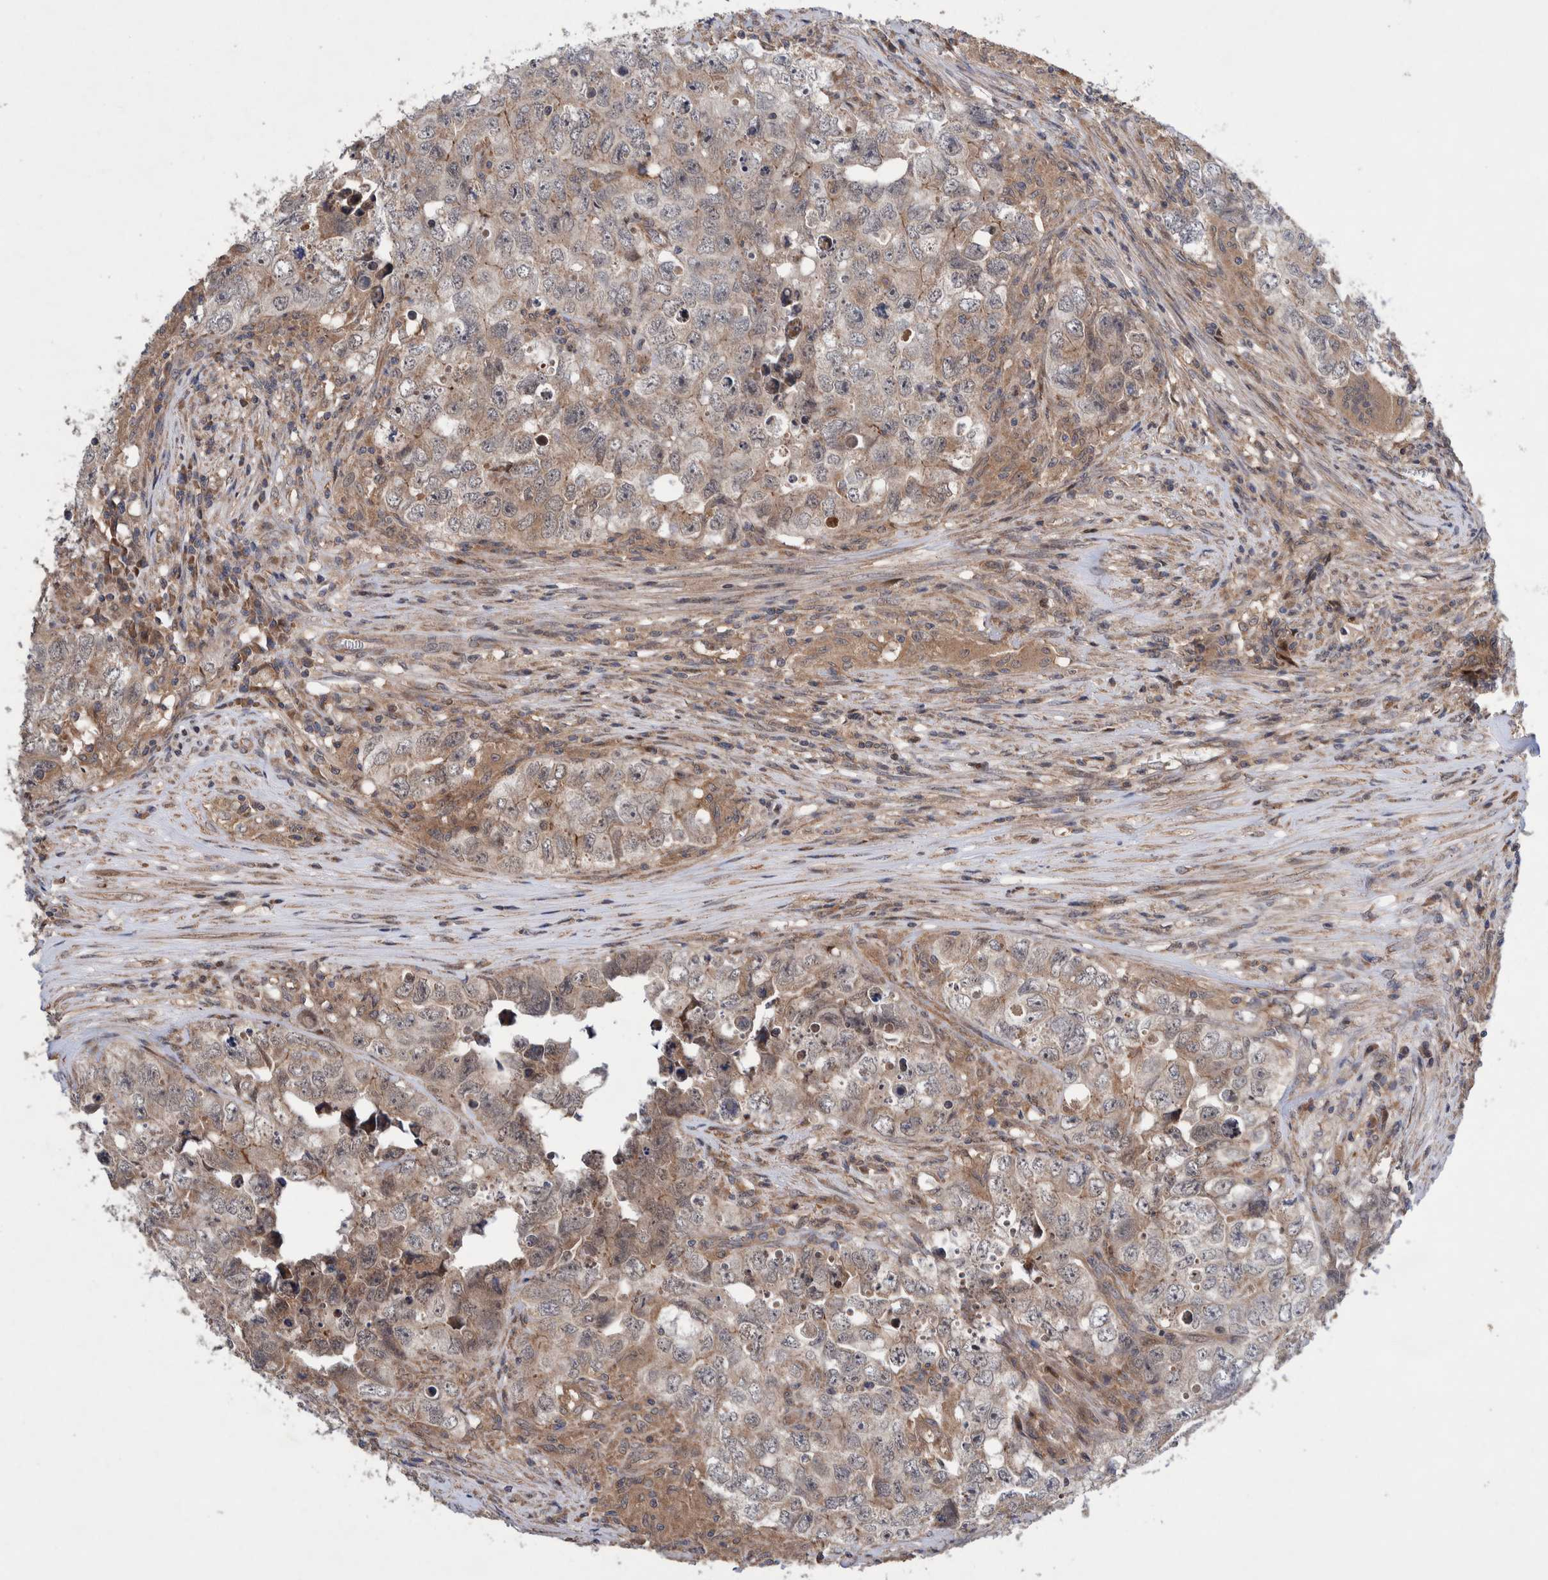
{"staining": {"intensity": "weak", "quantity": ">75%", "location": "cytoplasmic/membranous"}, "tissue": "testis cancer", "cell_type": "Tumor cells", "image_type": "cancer", "snomed": [{"axis": "morphology", "description": "Seminoma, NOS"}, {"axis": "morphology", "description": "Carcinoma, Embryonal, NOS"}, {"axis": "topography", "description": "Testis"}], "caption": "Protein expression by immunohistochemistry demonstrates weak cytoplasmic/membranous positivity in about >75% of tumor cells in testis seminoma.", "gene": "PIK3R6", "patient": {"sex": "male", "age": 43}}